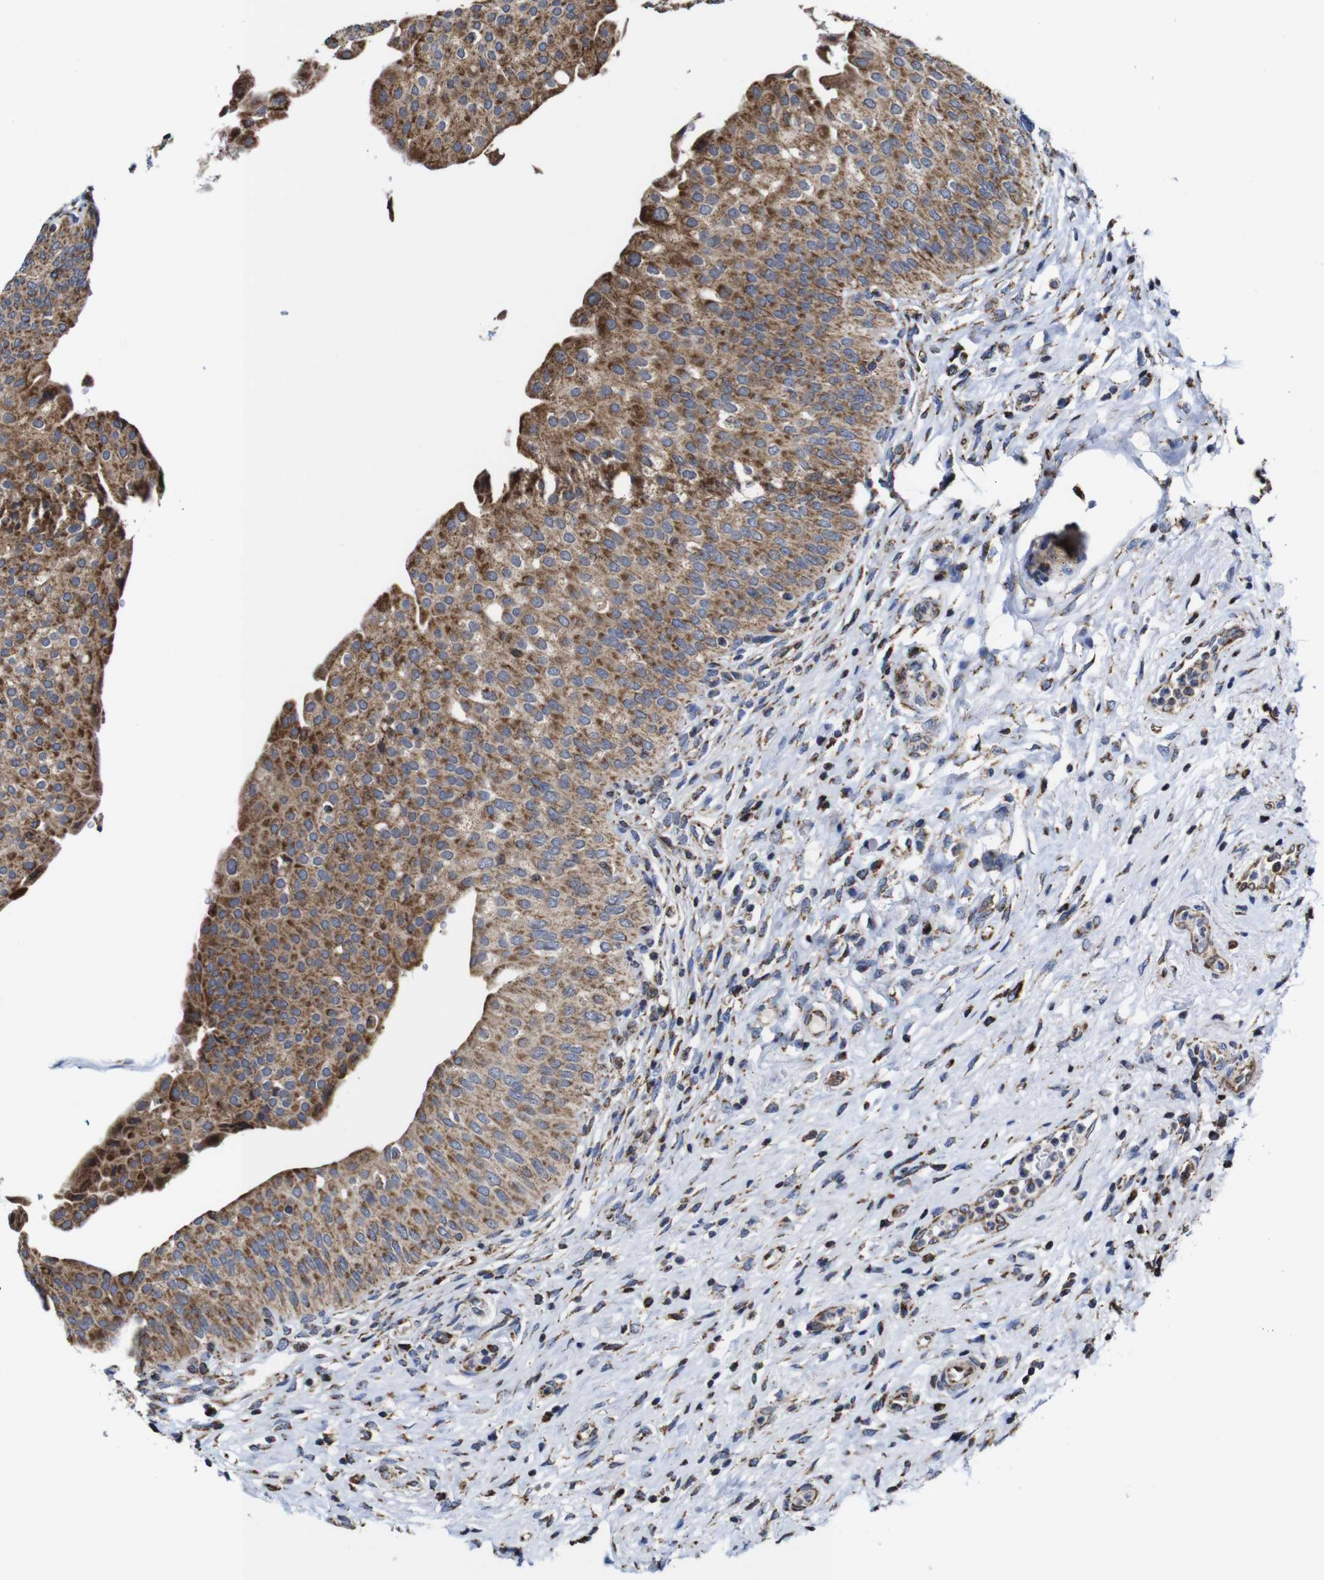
{"staining": {"intensity": "moderate", "quantity": ">75%", "location": "cytoplasmic/membranous"}, "tissue": "urinary bladder", "cell_type": "Urothelial cells", "image_type": "normal", "snomed": [{"axis": "morphology", "description": "Normal tissue, NOS"}, {"axis": "topography", "description": "Urinary bladder"}], "caption": "The histopathology image shows staining of benign urinary bladder, revealing moderate cytoplasmic/membranous protein expression (brown color) within urothelial cells. Ihc stains the protein in brown and the nuclei are stained blue.", "gene": "C17orf80", "patient": {"sex": "male", "age": 46}}